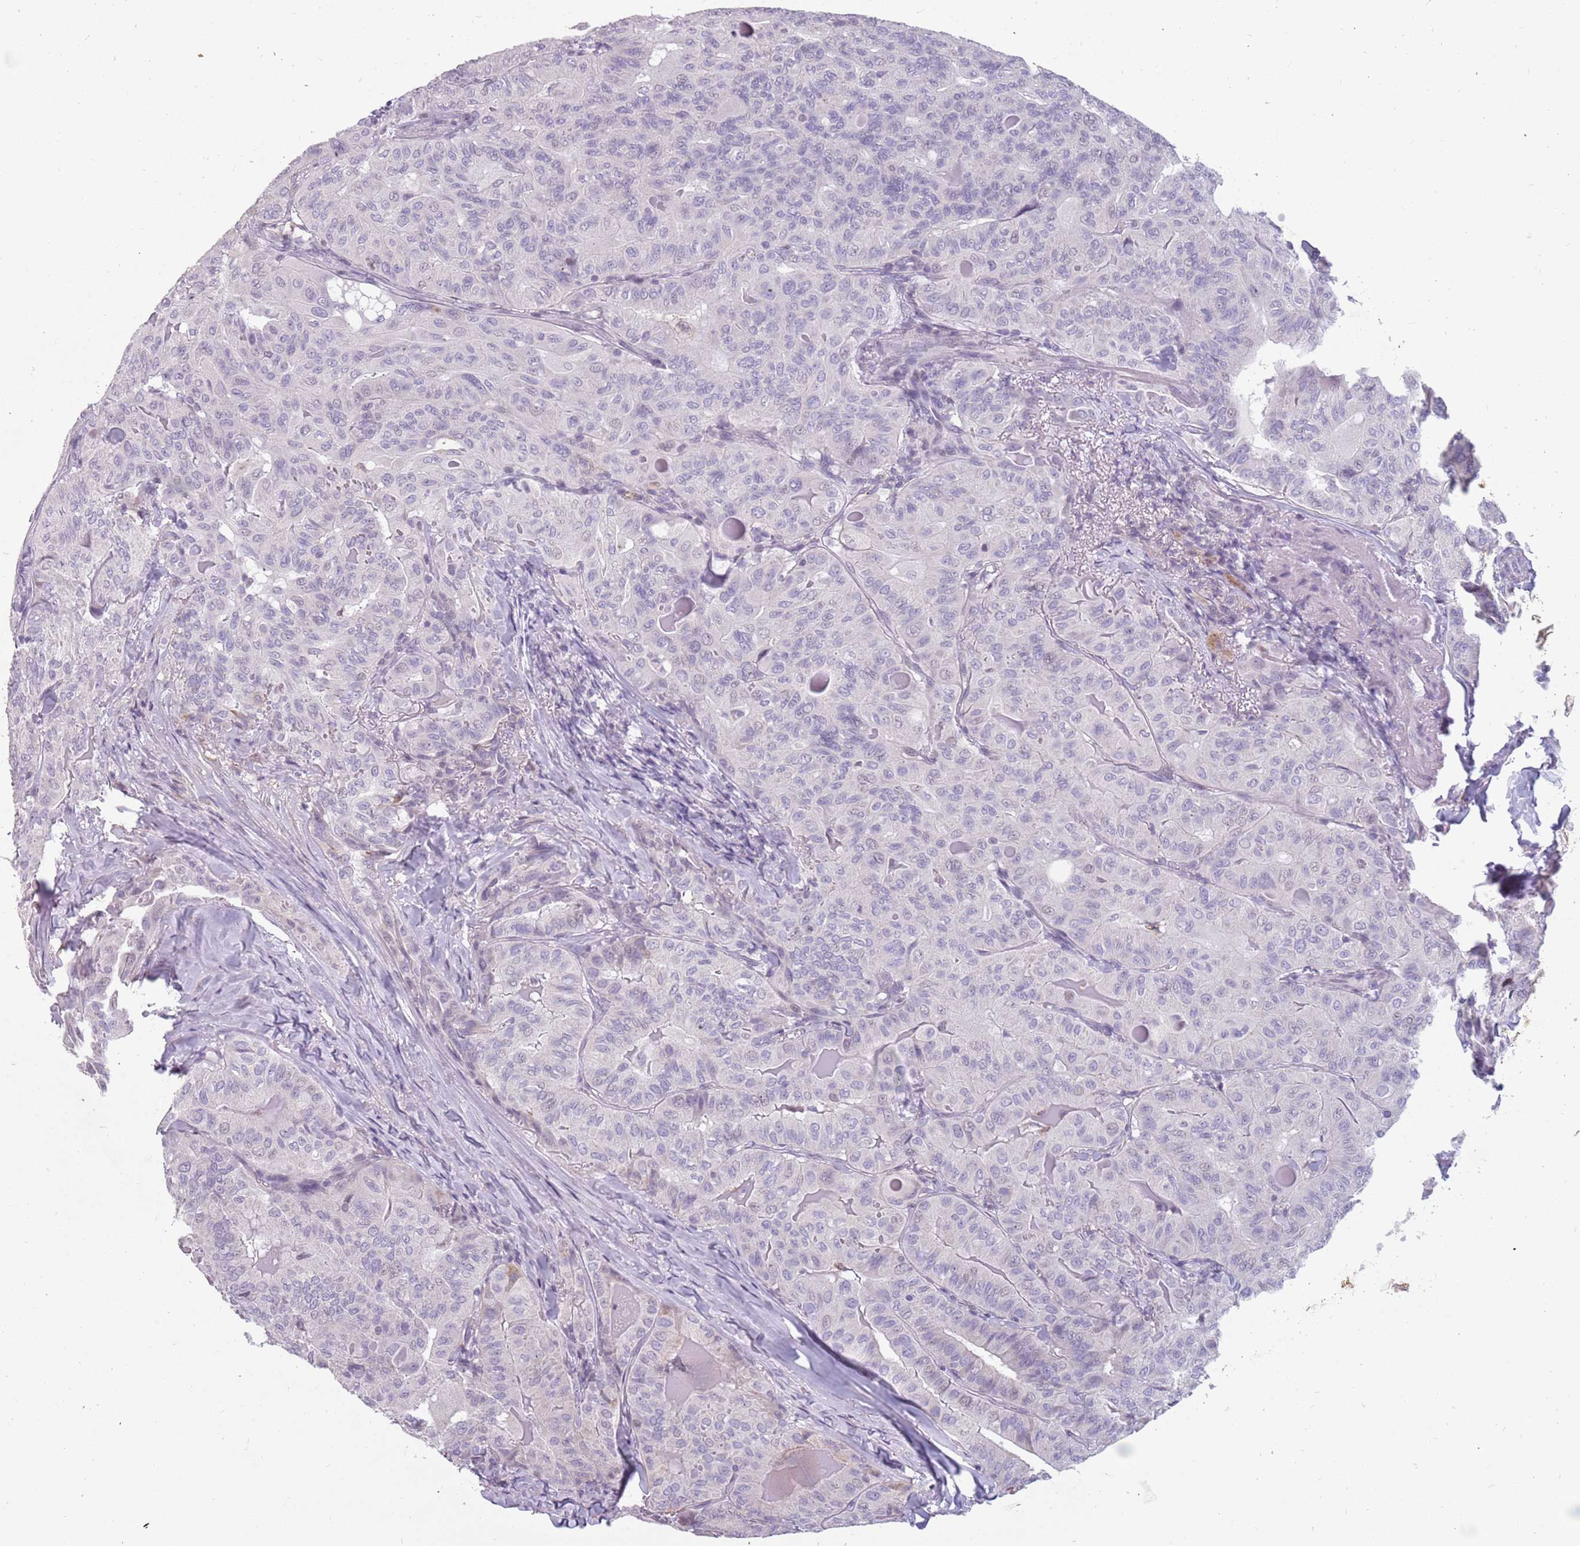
{"staining": {"intensity": "negative", "quantity": "none", "location": "none"}, "tissue": "thyroid cancer", "cell_type": "Tumor cells", "image_type": "cancer", "snomed": [{"axis": "morphology", "description": "Papillary adenocarcinoma, NOS"}, {"axis": "topography", "description": "Thyroid gland"}], "caption": "Thyroid cancer (papillary adenocarcinoma) was stained to show a protein in brown. There is no significant staining in tumor cells.", "gene": "NEK6", "patient": {"sex": "female", "age": 68}}